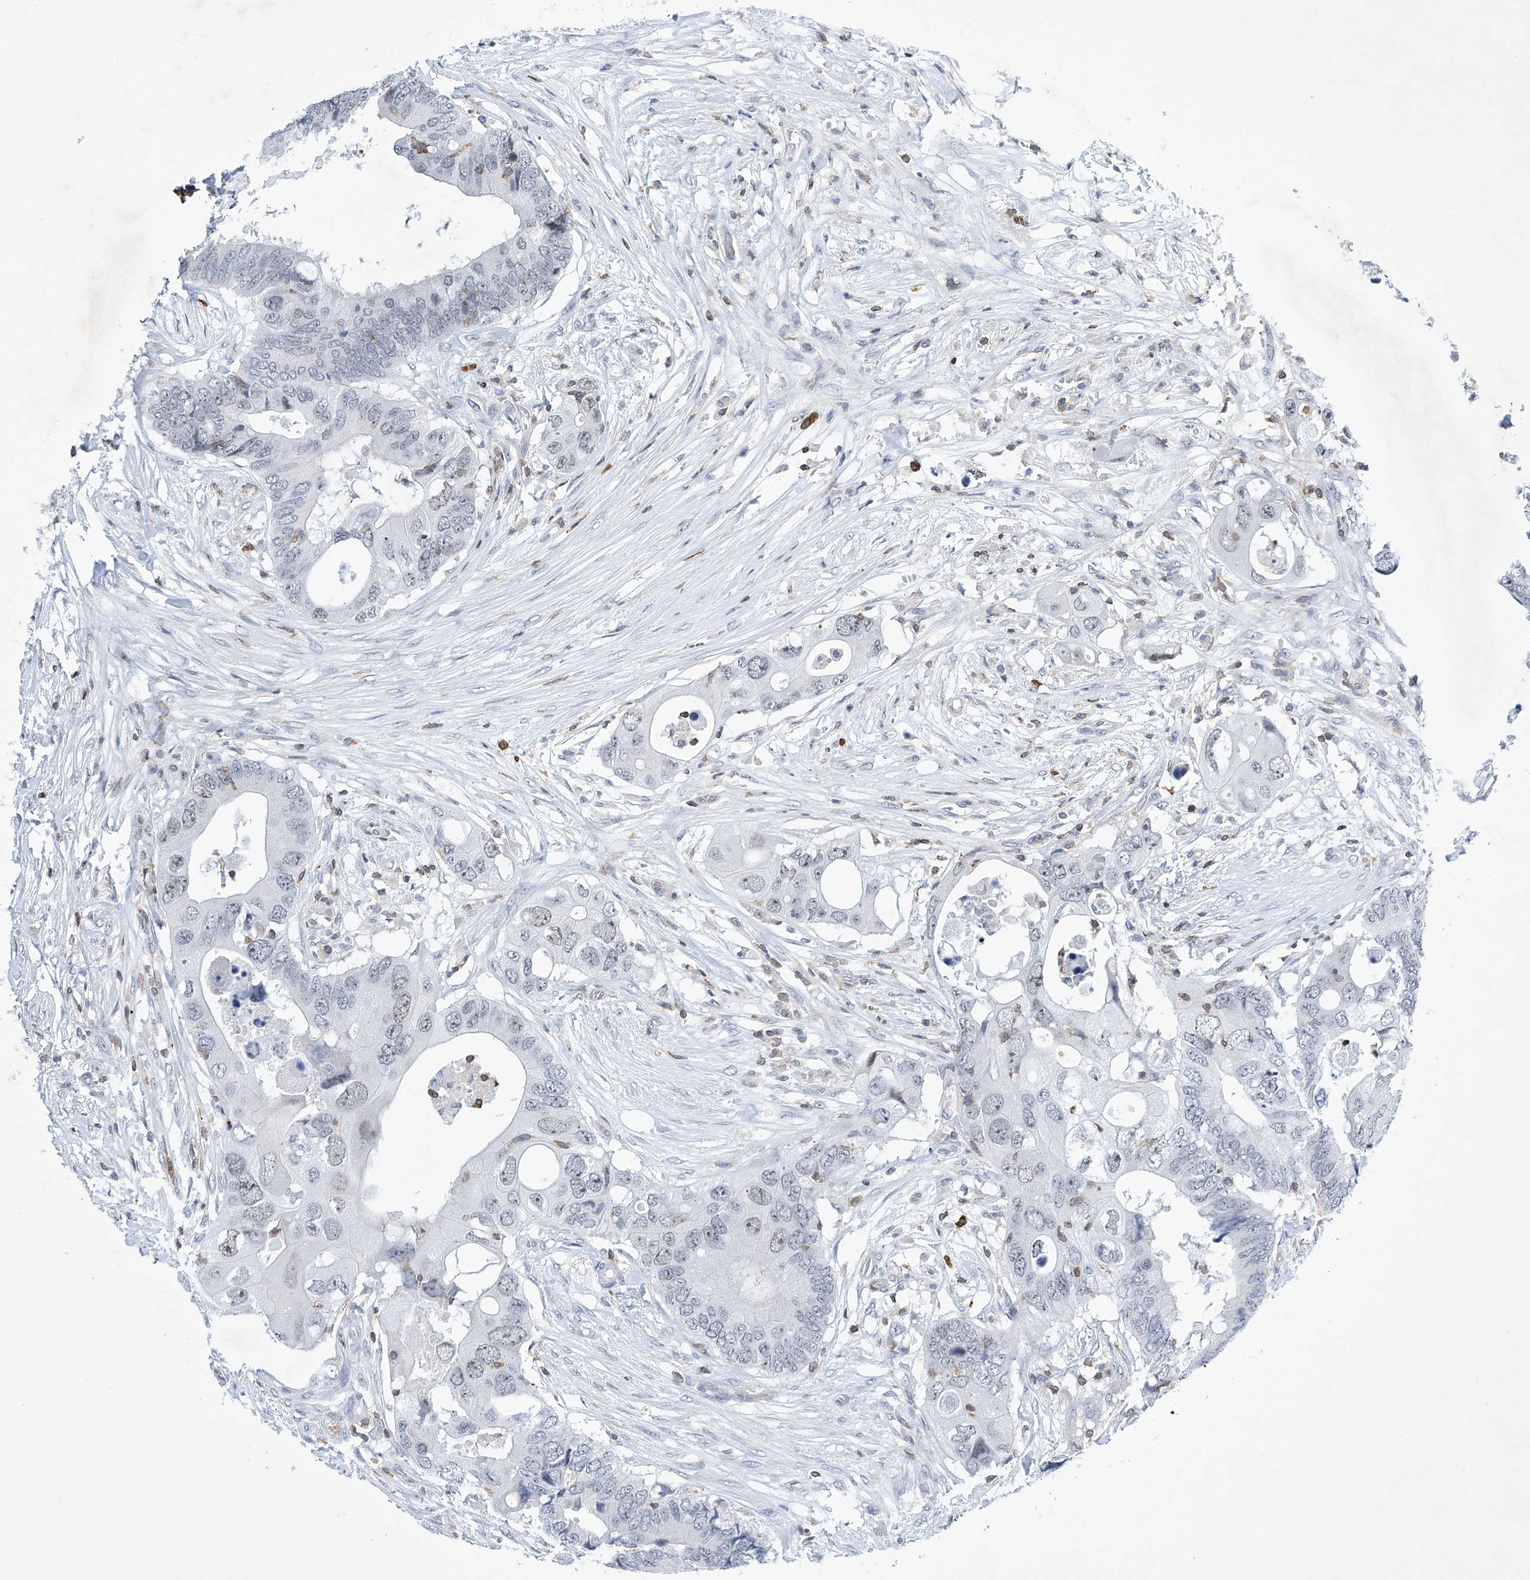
{"staining": {"intensity": "negative", "quantity": "none", "location": "none"}, "tissue": "colorectal cancer", "cell_type": "Tumor cells", "image_type": "cancer", "snomed": [{"axis": "morphology", "description": "Adenocarcinoma, NOS"}, {"axis": "topography", "description": "Colon"}], "caption": "Tumor cells show no significant protein expression in colorectal cancer (adenocarcinoma).", "gene": "MSL3", "patient": {"sex": "male", "age": 71}}